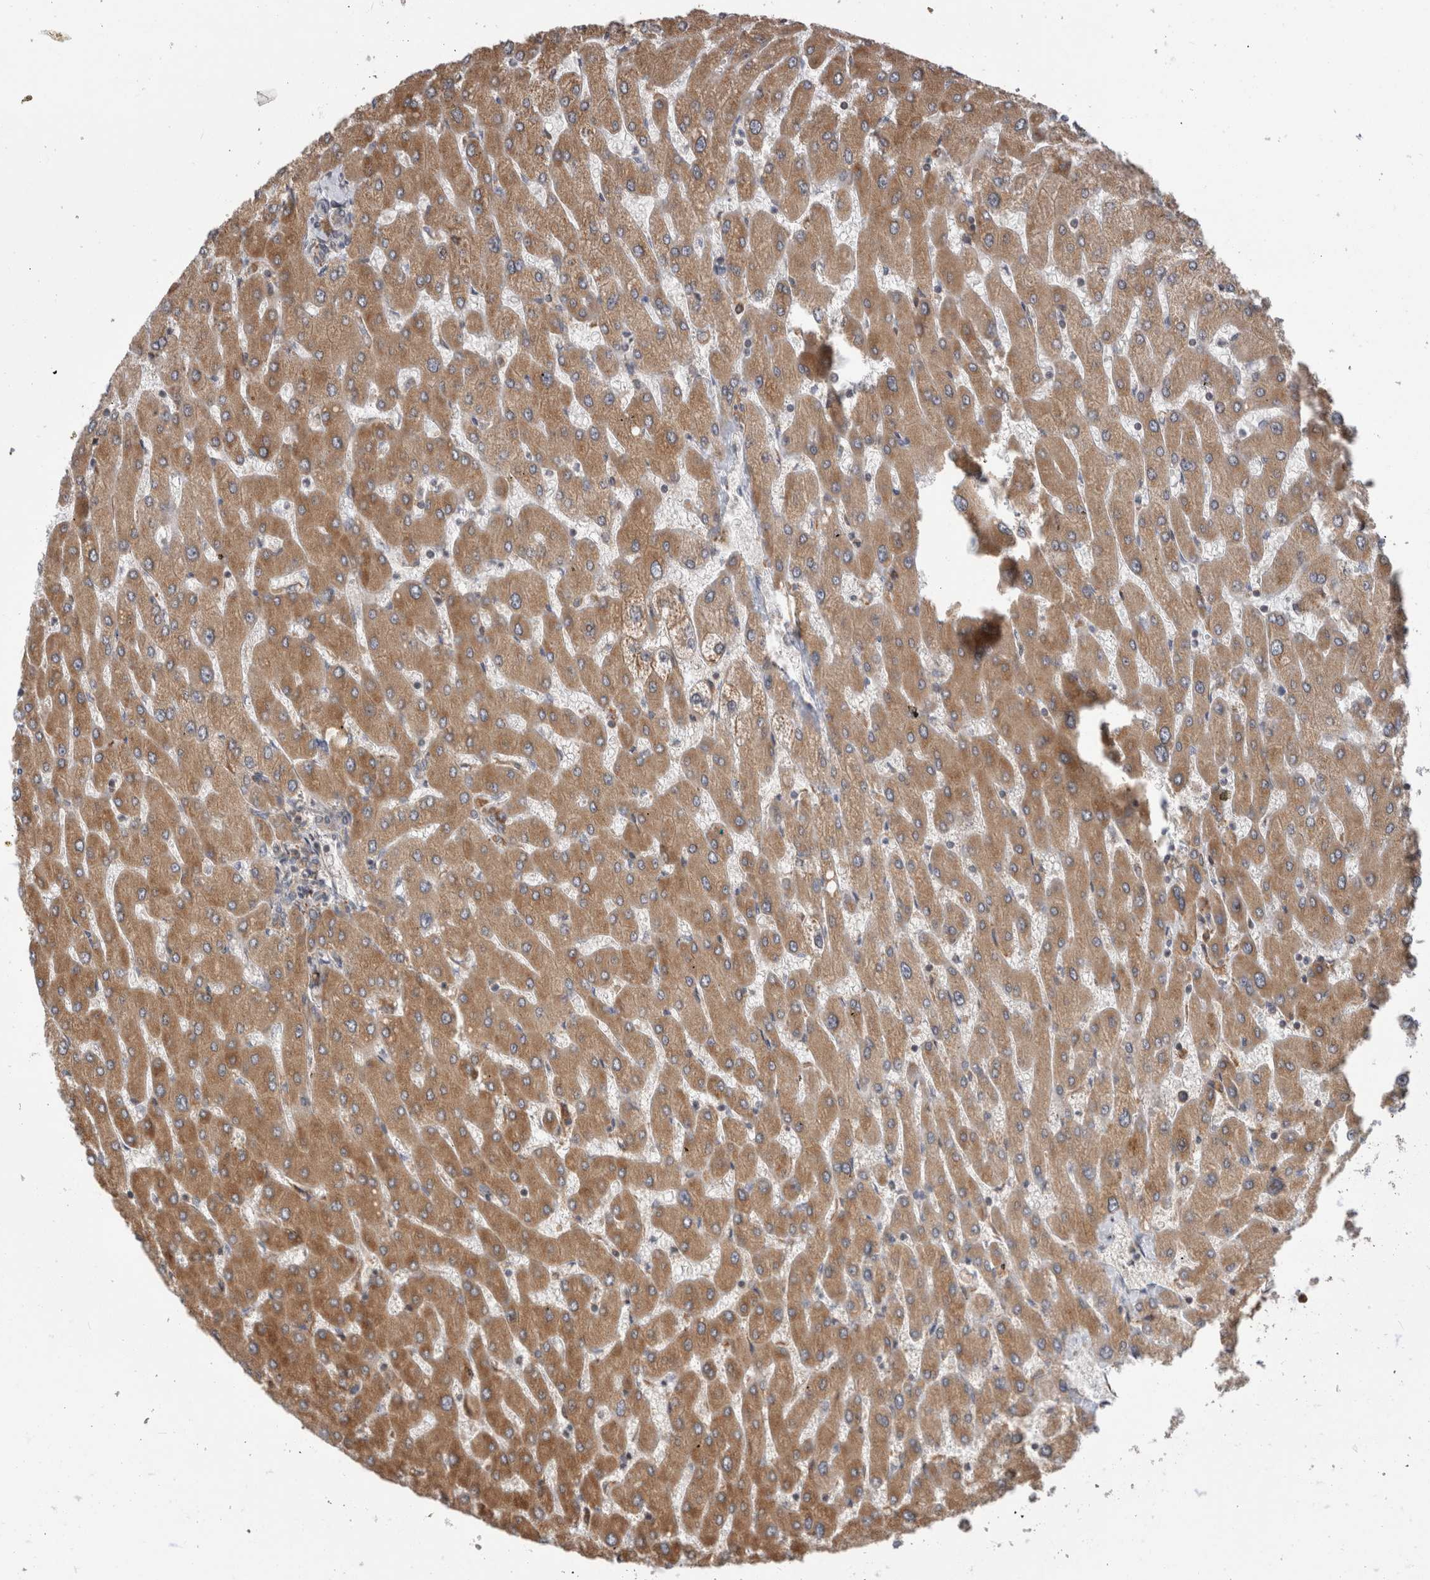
{"staining": {"intensity": "weak", "quantity": ">75%", "location": "cytoplasmic/membranous"}, "tissue": "liver", "cell_type": "Cholangiocytes", "image_type": "normal", "snomed": [{"axis": "morphology", "description": "Normal tissue, NOS"}, {"axis": "topography", "description": "Liver"}], "caption": "Immunohistochemical staining of normal liver shows >75% levels of weak cytoplasmic/membranous protein positivity in approximately >75% of cholangiocytes.", "gene": "MS4A7", "patient": {"sex": "male", "age": 55}}